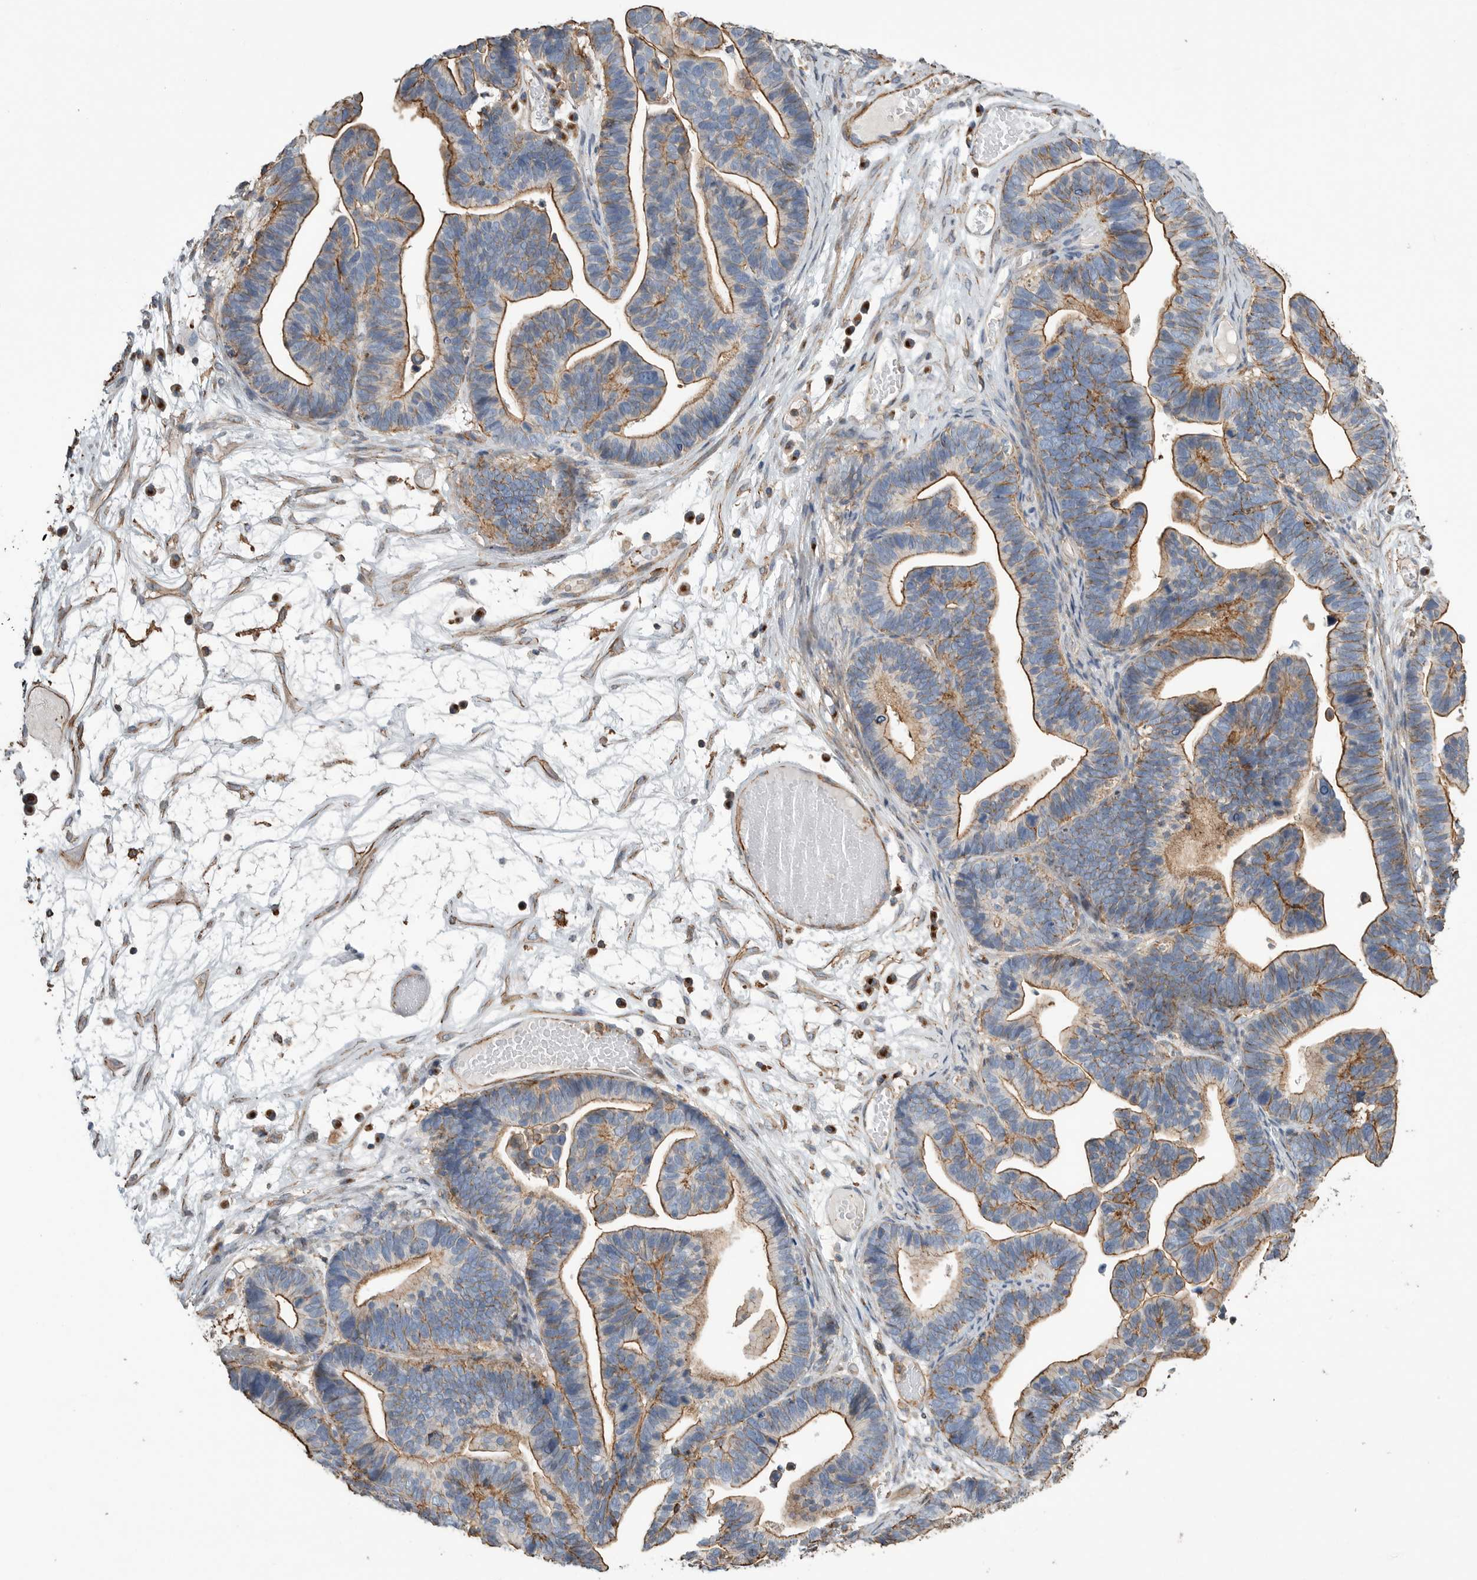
{"staining": {"intensity": "strong", "quantity": "25%-75%", "location": "cytoplasmic/membranous"}, "tissue": "ovarian cancer", "cell_type": "Tumor cells", "image_type": "cancer", "snomed": [{"axis": "morphology", "description": "Cystadenocarcinoma, serous, NOS"}, {"axis": "topography", "description": "Ovary"}], "caption": "Tumor cells show strong cytoplasmic/membranous positivity in approximately 25%-75% of cells in serous cystadenocarcinoma (ovarian). (DAB = brown stain, brightfield microscopy at high magnification).", "gene": "GPER1", "patient": {"sex": "female", "age": 56}}